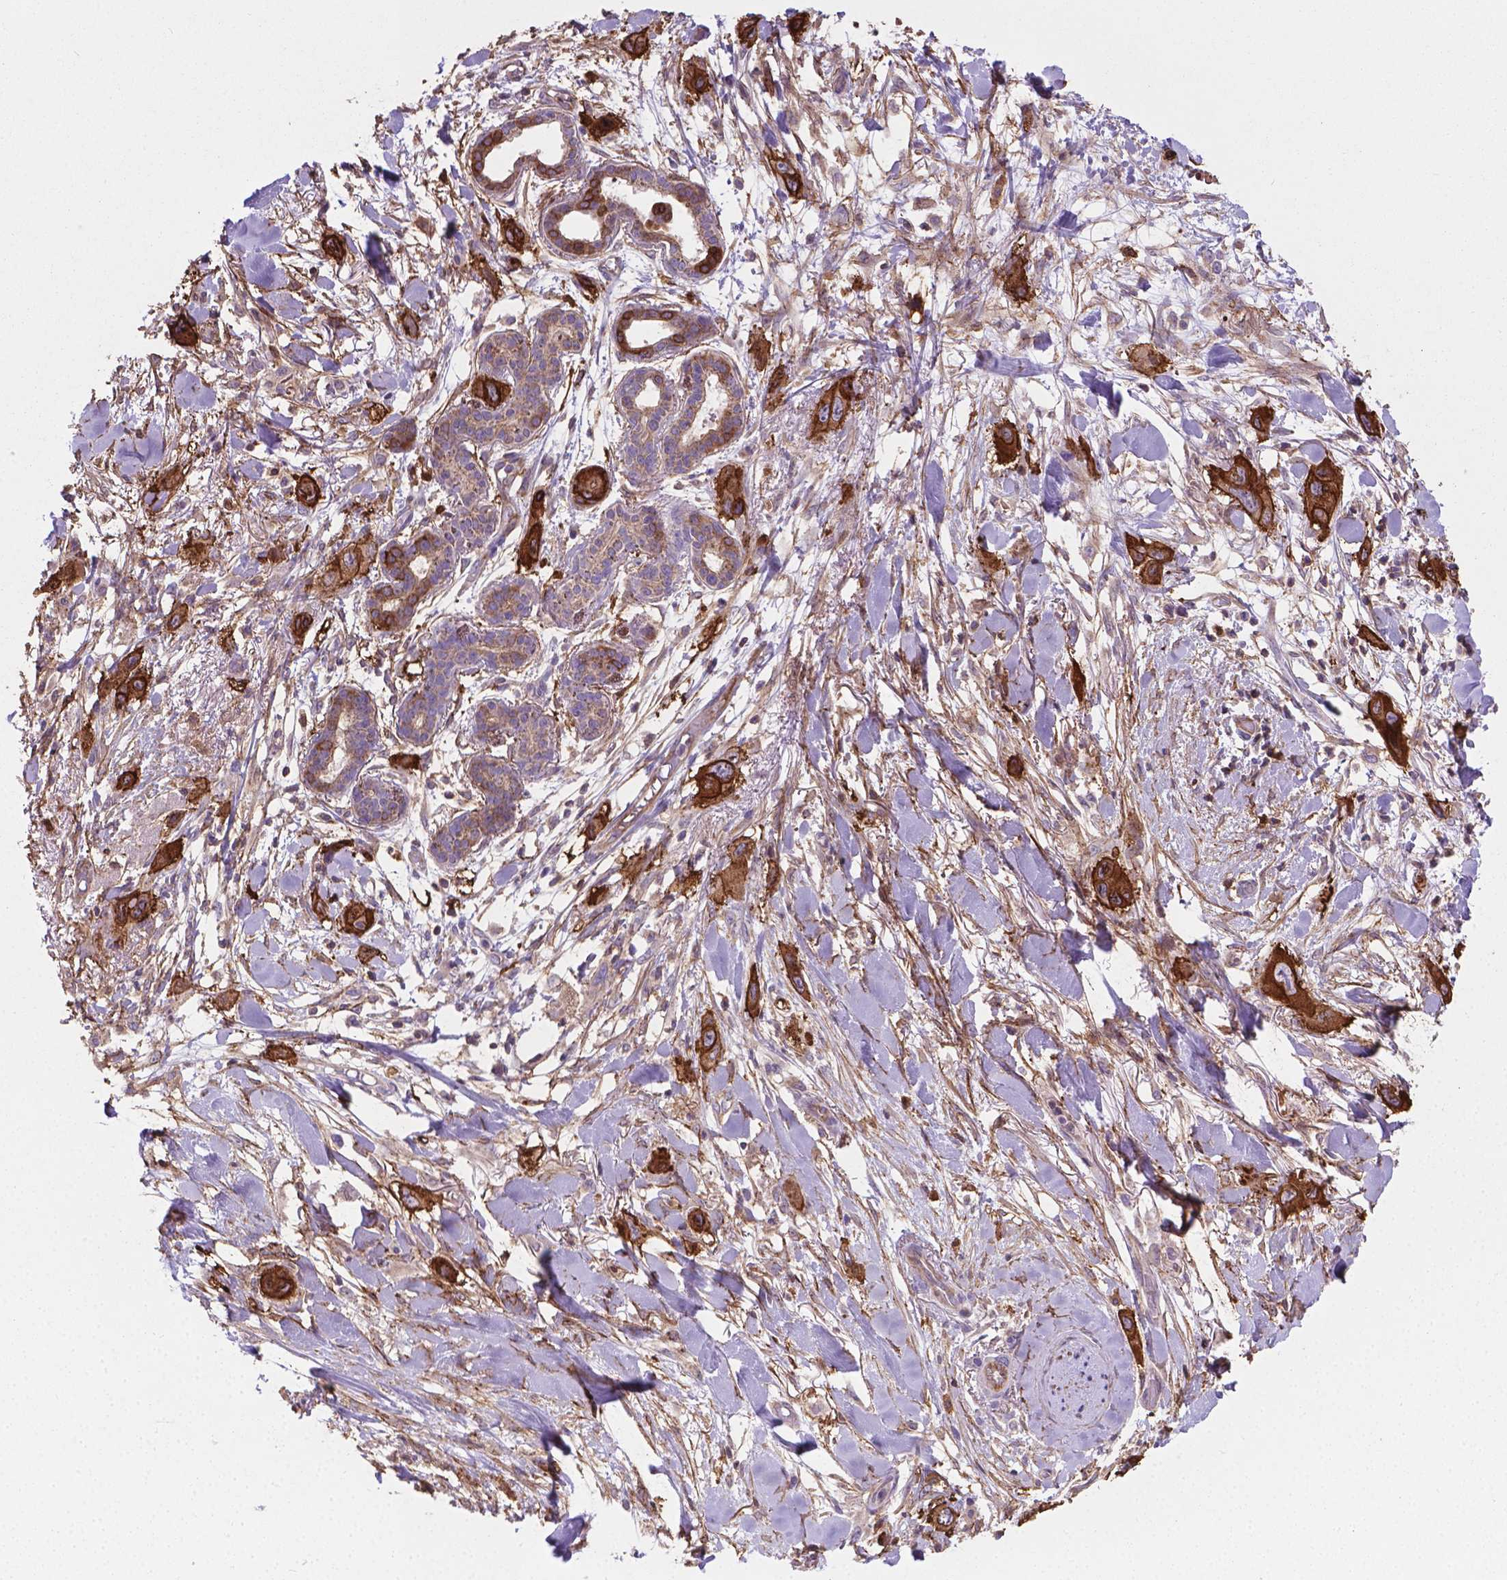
{"staining": {"intensity": "strong", "quantity": ">75%", "location": "cytoplasmic/membranous"}, "tissue": "skin cancer", "cell_type": "Tumor cells", "image_type": "cancer", "snomed": [{"axis": "morphology", "description": "Squamous cell carcinoma, NOS"}, {"axis": "topography", "description": "Skin"}], "caption": "High-magnification brightfield microscopy of skin cancer (squamous cell carcinoma) stained with DAB (3,3'-diaminobenzidine) (brown) and counterstained with hematoxylin (blue). tumor cells exhibit strong cytoplasmic/membranous staining is identified in about>75% of cells.", "gene": "TCAF1", "patient": {"sex": "male", "age": 79}}